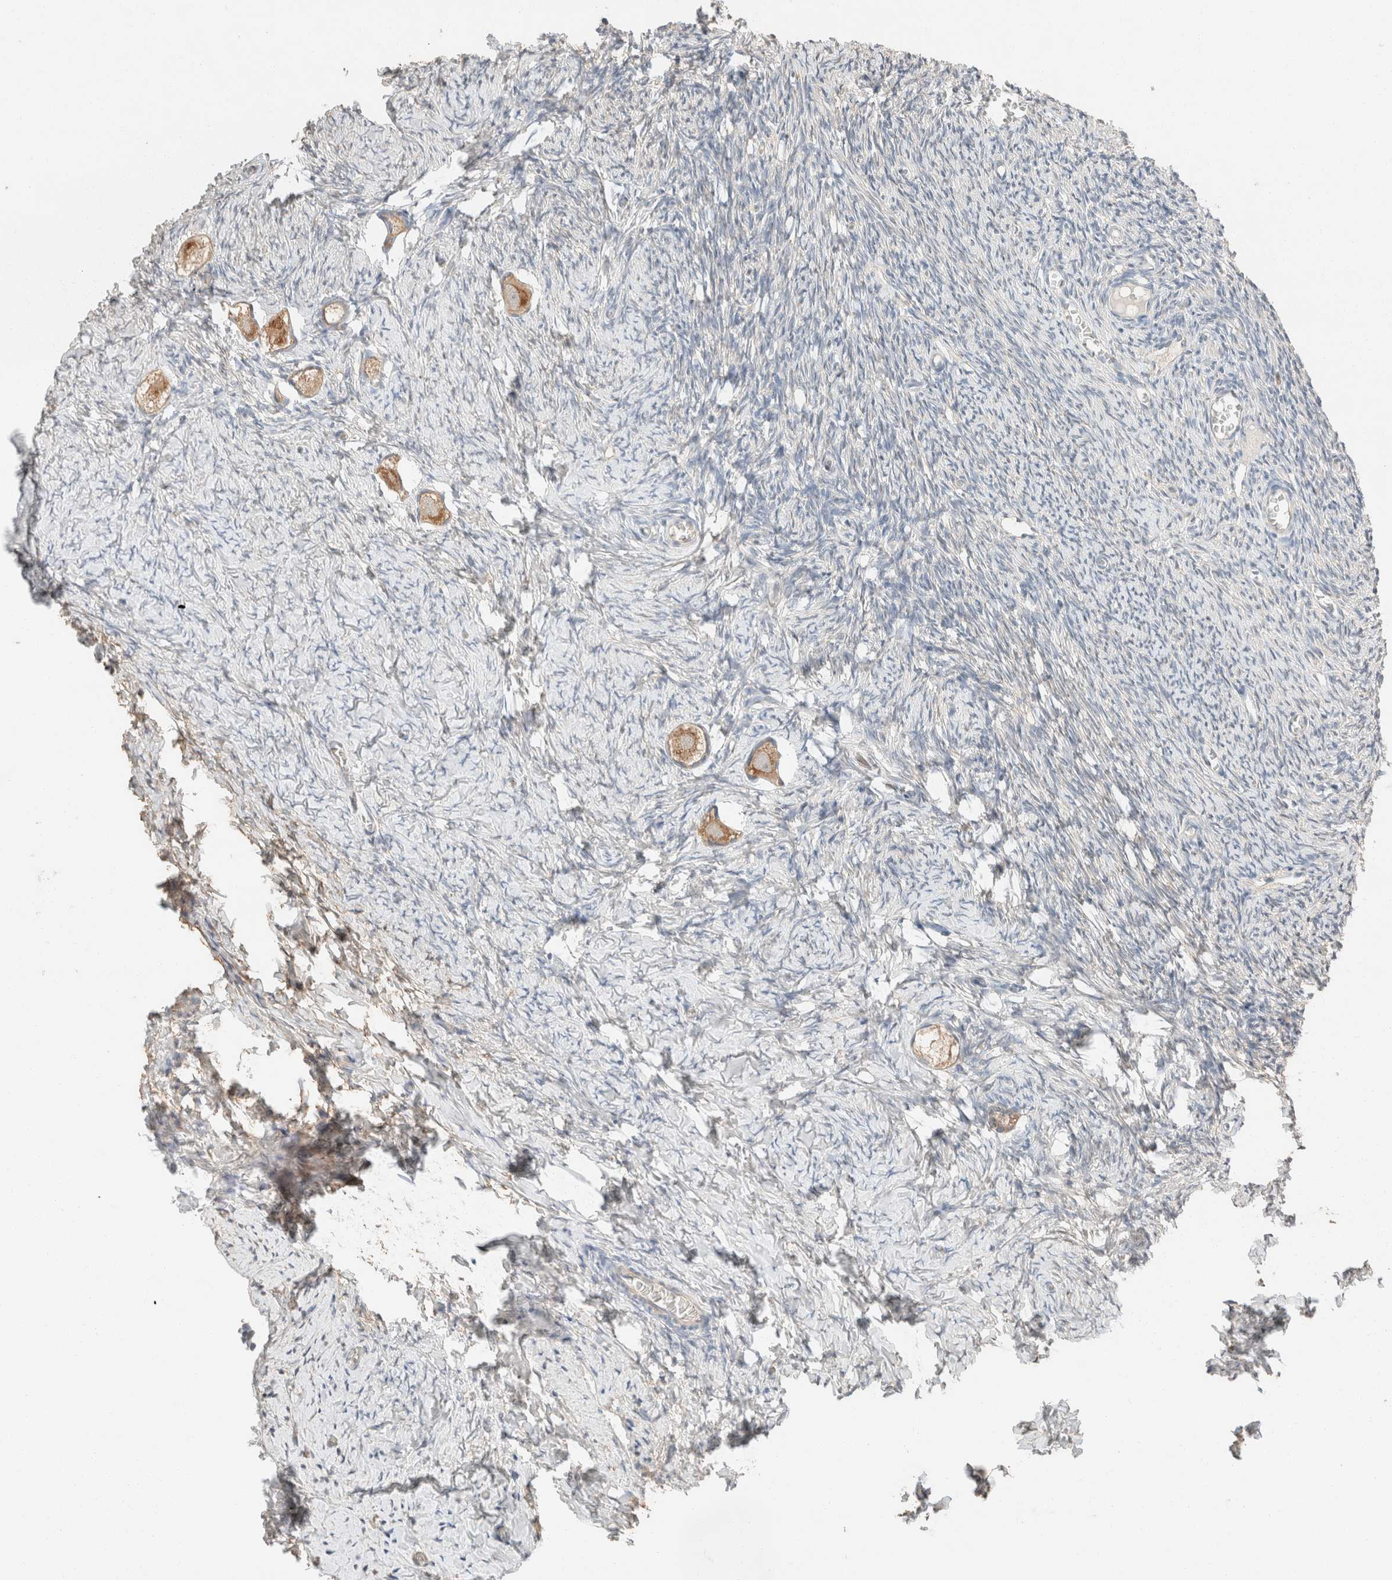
{"staining": {"intensity": "moderate", "quantity": ">75%", "location": "cytoplasmic/membranous"}, "tissue": "ovary", "cell_type": "Follicle cells", "image_type": "normal", "snomed": [{"axis": "morphology", "description": "Normal tissue, NOS"}, {"axis": "topography", "description": "Ovary"}], "caption": "This micrograph exhibits immunohistochemistry (IHC) staining of normal ovary, with medium moderate cytoplasmic/membranous staining in about >75% of follicle cells.", "gene": "TUBD1", "patient": {"sex": "female", "age": 27}}